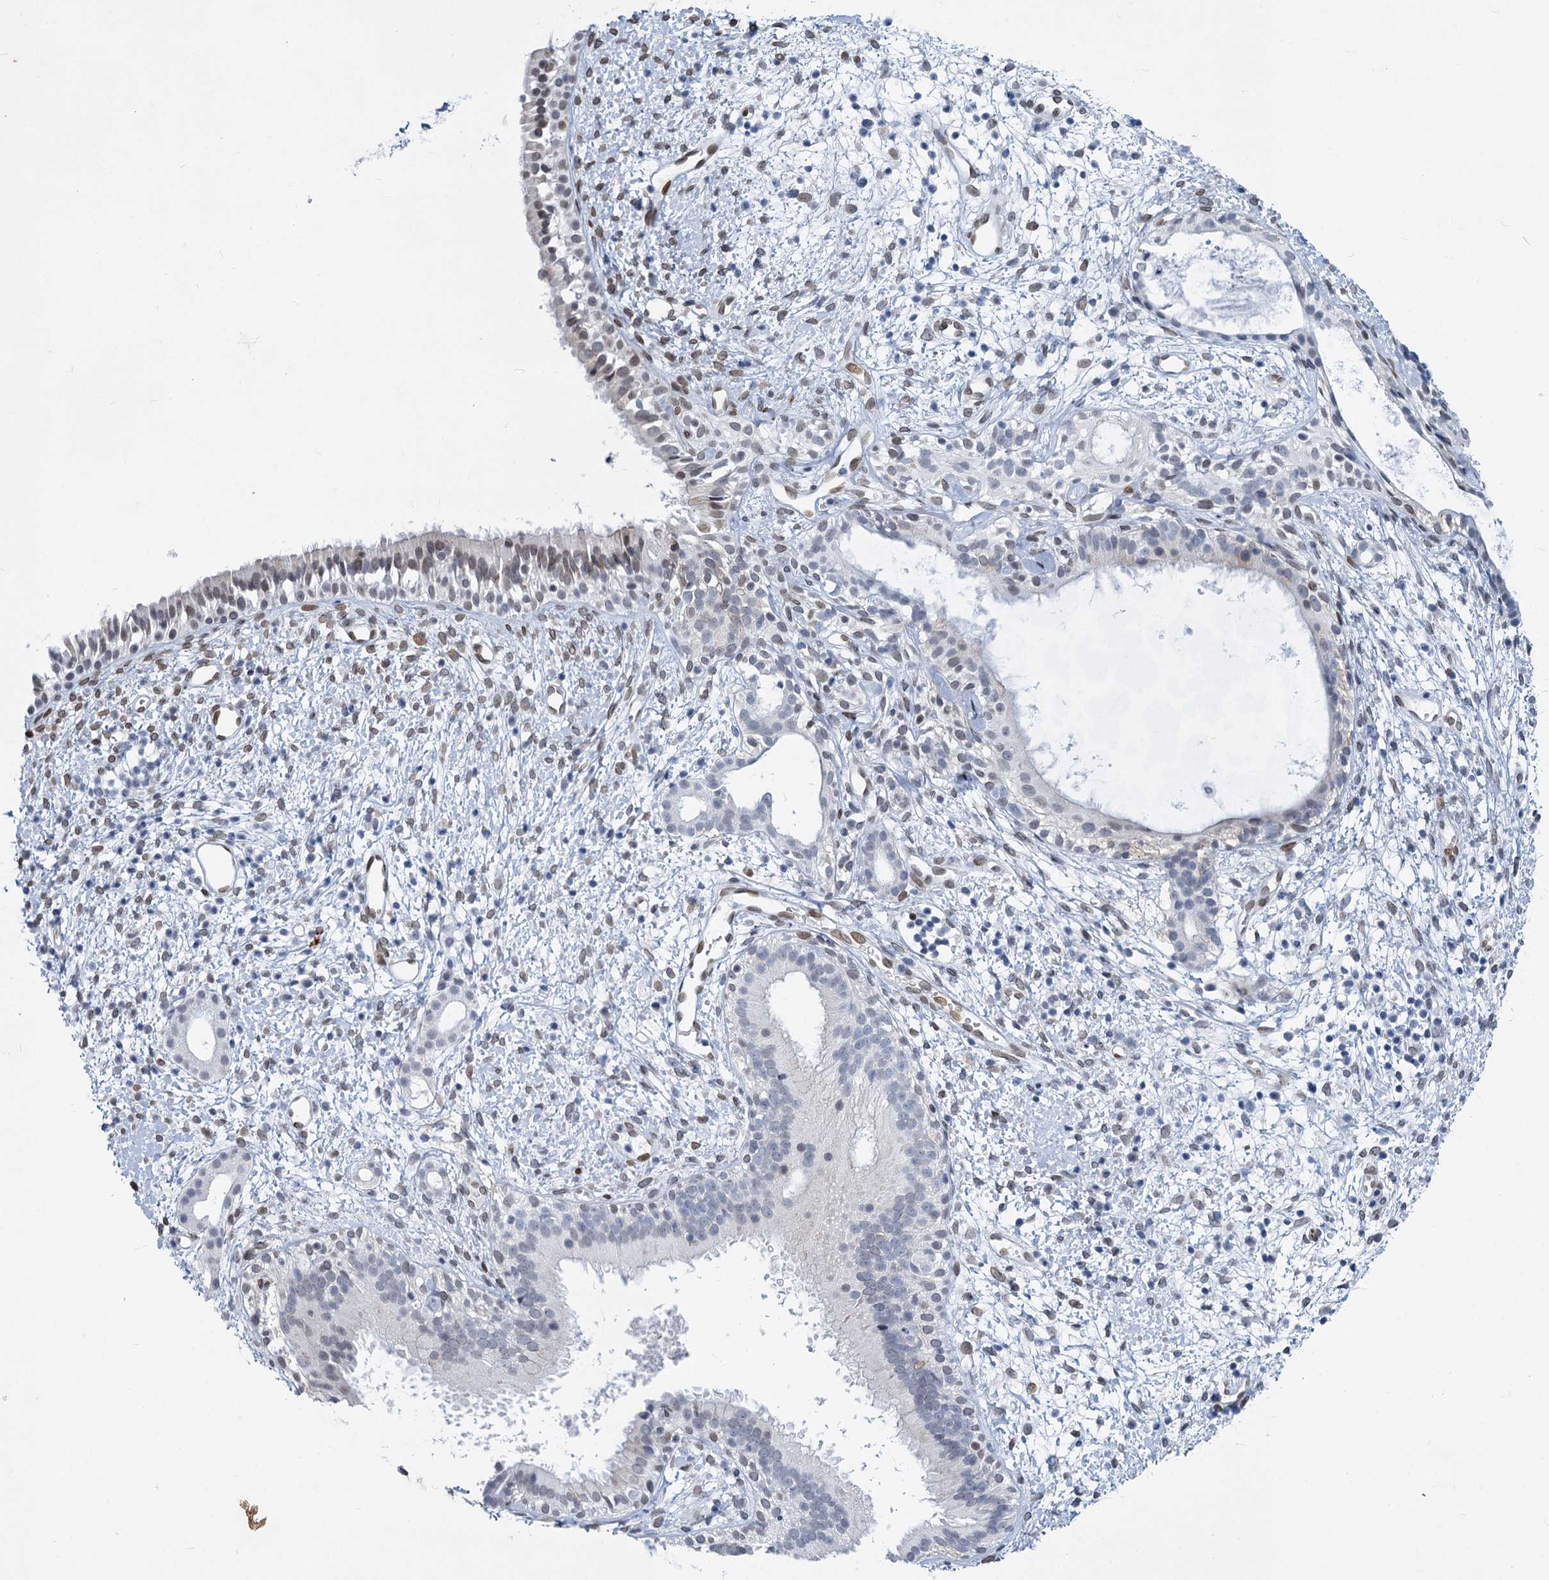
{"staining": {"intensity": "weak", "quantity": "25%-75%", "location": "nuclear"}, "tissue": "nasopharynx", "cell_type": "Respiratory epithelial cells", "image_type": "normal", "snomed": [{"axis": "morphology", "description": "Normal tissue, NOS"}, {"axis": "topography", "description": "Nasopharynx"}], "caption": "Nasopharynx stained with immunohistochemistry (IHC) shows weak nuclear expression in about 25%-75% of respiratory epithelial cells. (Brightfield microscopy of DAB IHC at high magnification).", "gene": "PRSS35", "patient": {"sex": "male", "age": 22}}